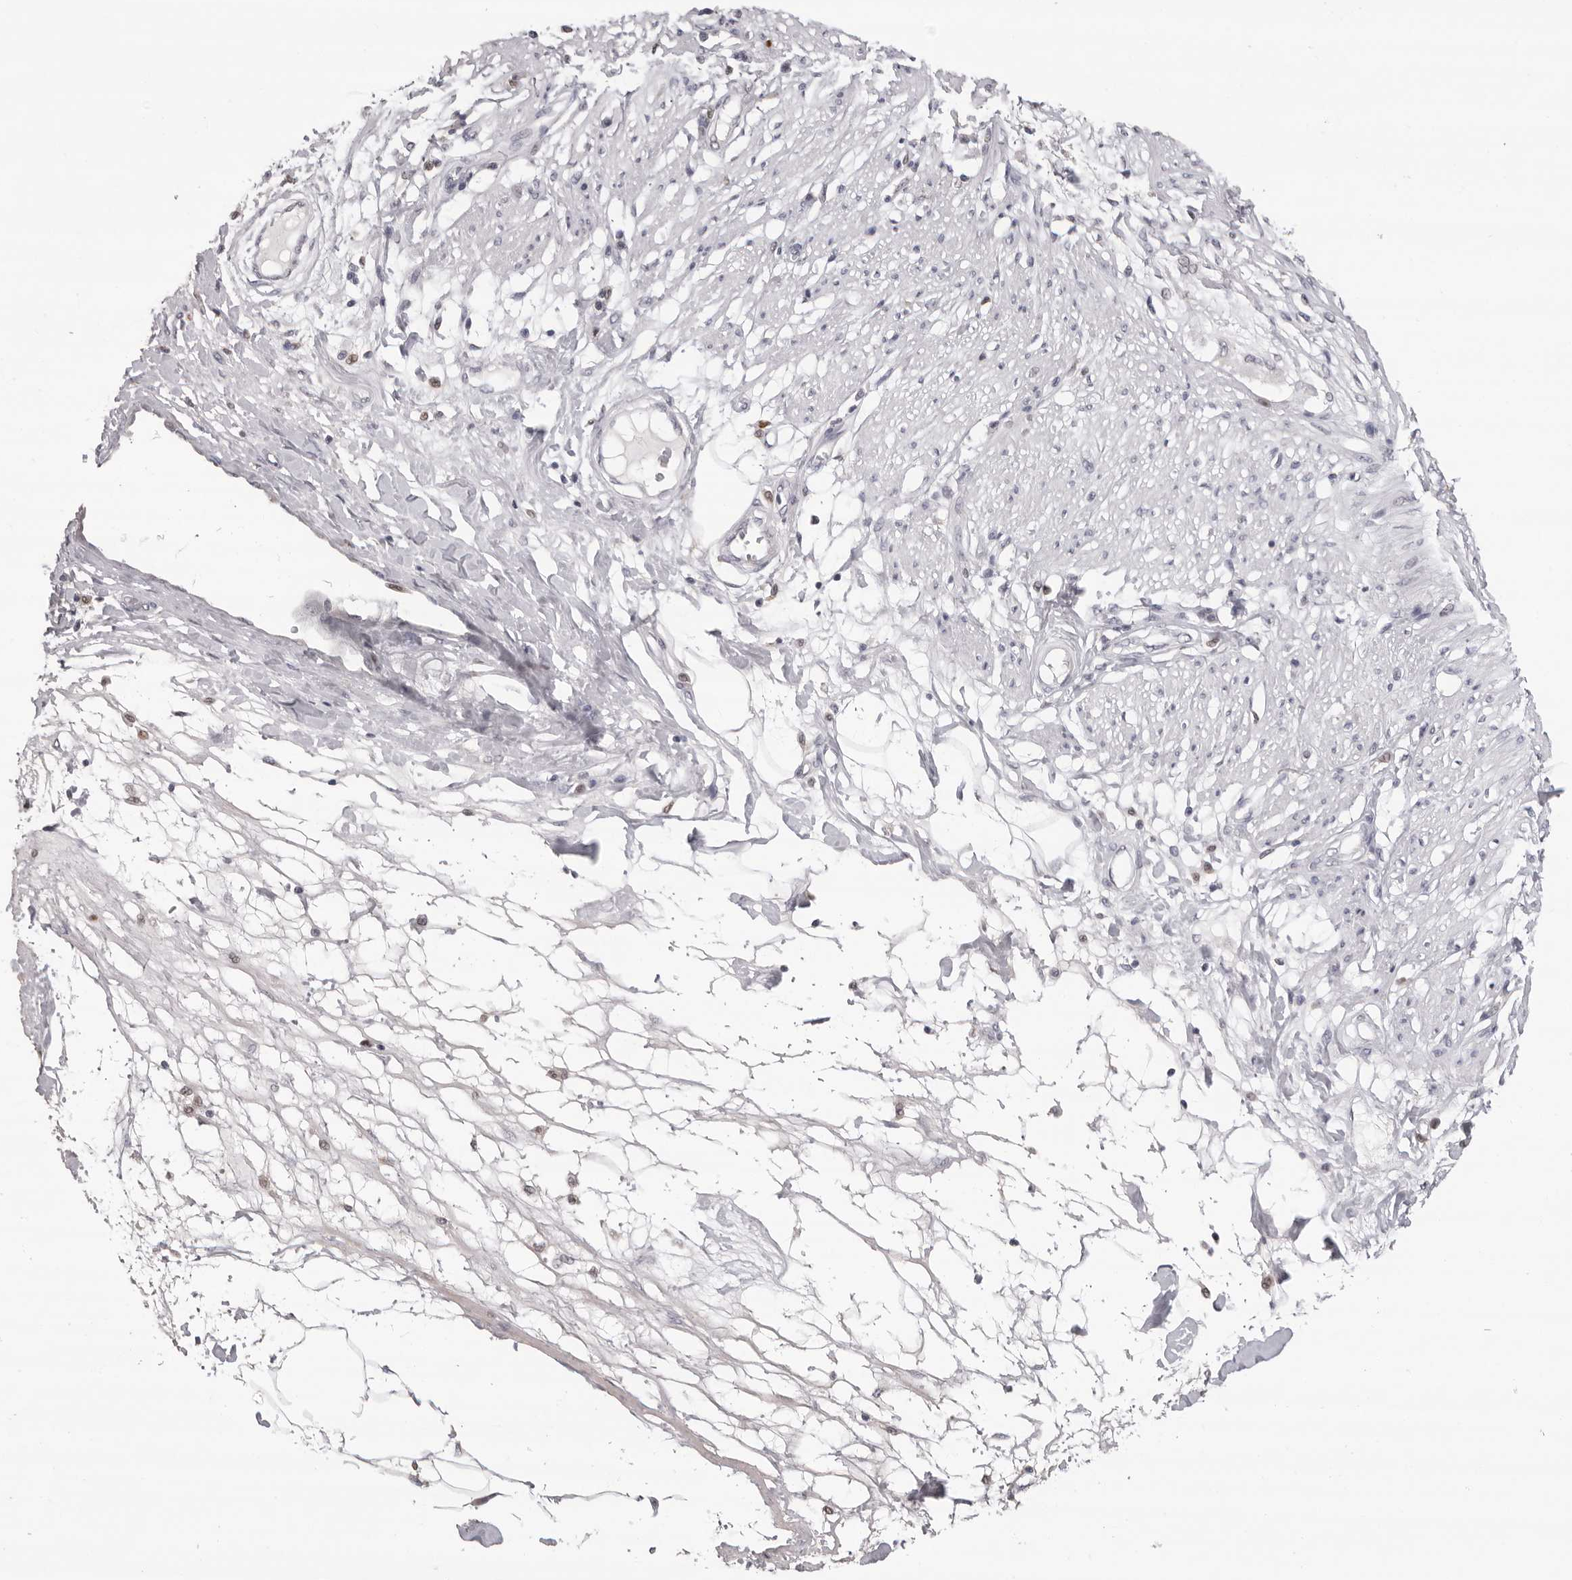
{"staining": {"intensity": "negative", "quantity": "none", "location": "none"}, "tissue": "smooth muscle", "cell_type": "Smooth muscle cells", "image_type": "normal", "snomed": [{"axis": "morphology", "description": "Normal tissue, NOS"}, {"axis": "morphology", "description": "Adenocarcinoma, NOS"}, {"axis": "topography", "description": "Smooth muscle"}, {"axis": "topography", "description": "Colon"}], "caption": "Immunohistochemical staining of unremarkable human smooth muscle shows no significant expression in smooth muscle cells.", "gene": "IL31", "patient": {"sex": "male", "age": 14}}